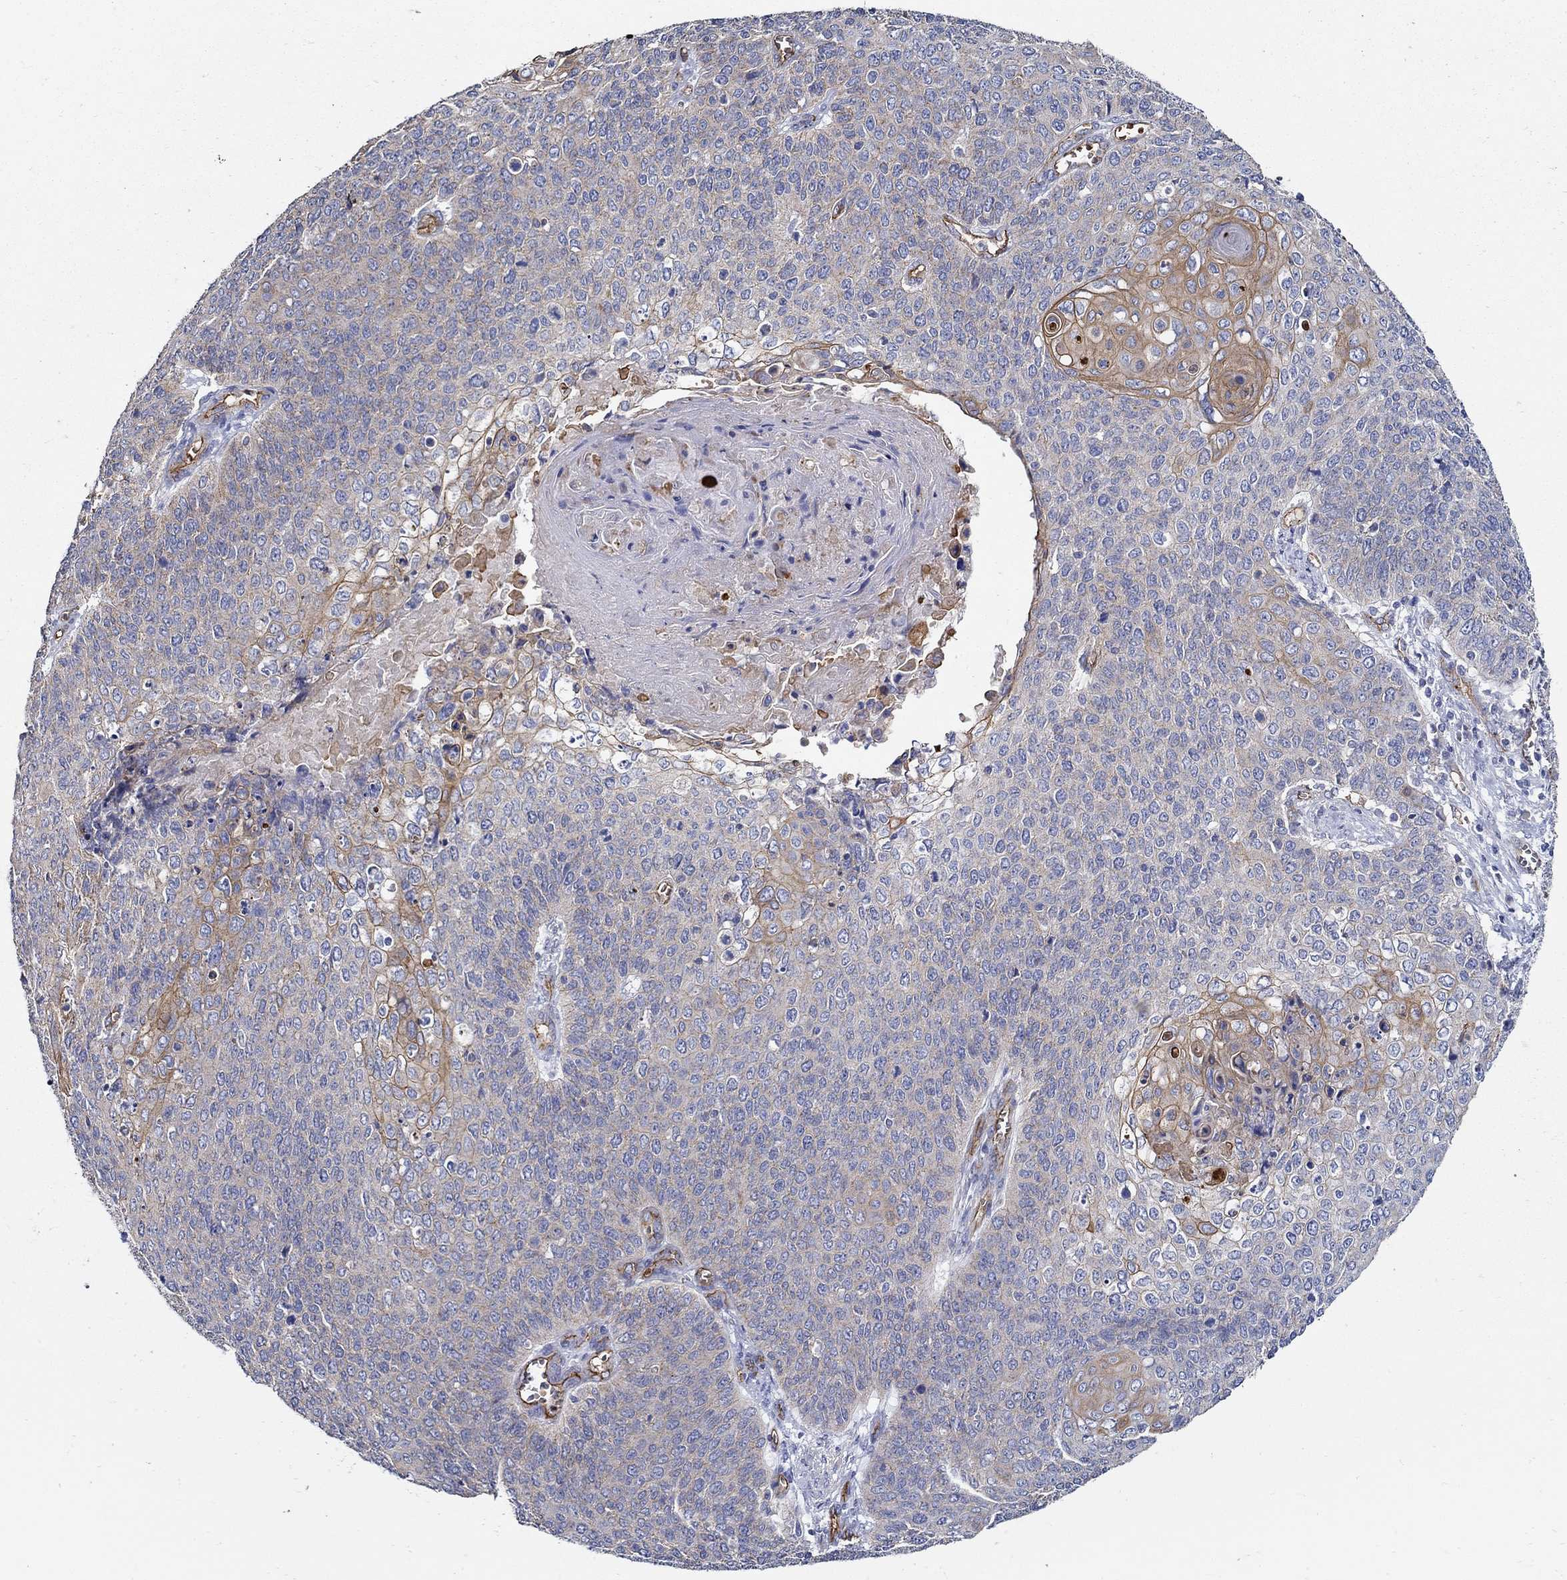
{"staining": {"intensity": "strong", "quantity": "<25%", "location": "cytoplasmic/membranous"}, "tissue": "cervical cancer", "cell_type": "Tumor cells", "image_type": "cancer", "snomed": [{"axis": "morphology", "description": "Squamous cell carcinoma, NOS"}, {"axis": "topography", "description": "Cervix"}], "caption": "This image exhibits immunohistochemistry (IHC) staining of human cervical cancer (squamous cell carcinoma), with medium strong cytoplasmic/membranous expression in about <25% of tumor cells.", "gene": "APBB3", "patient": {"sex": "female", "age": 39}}